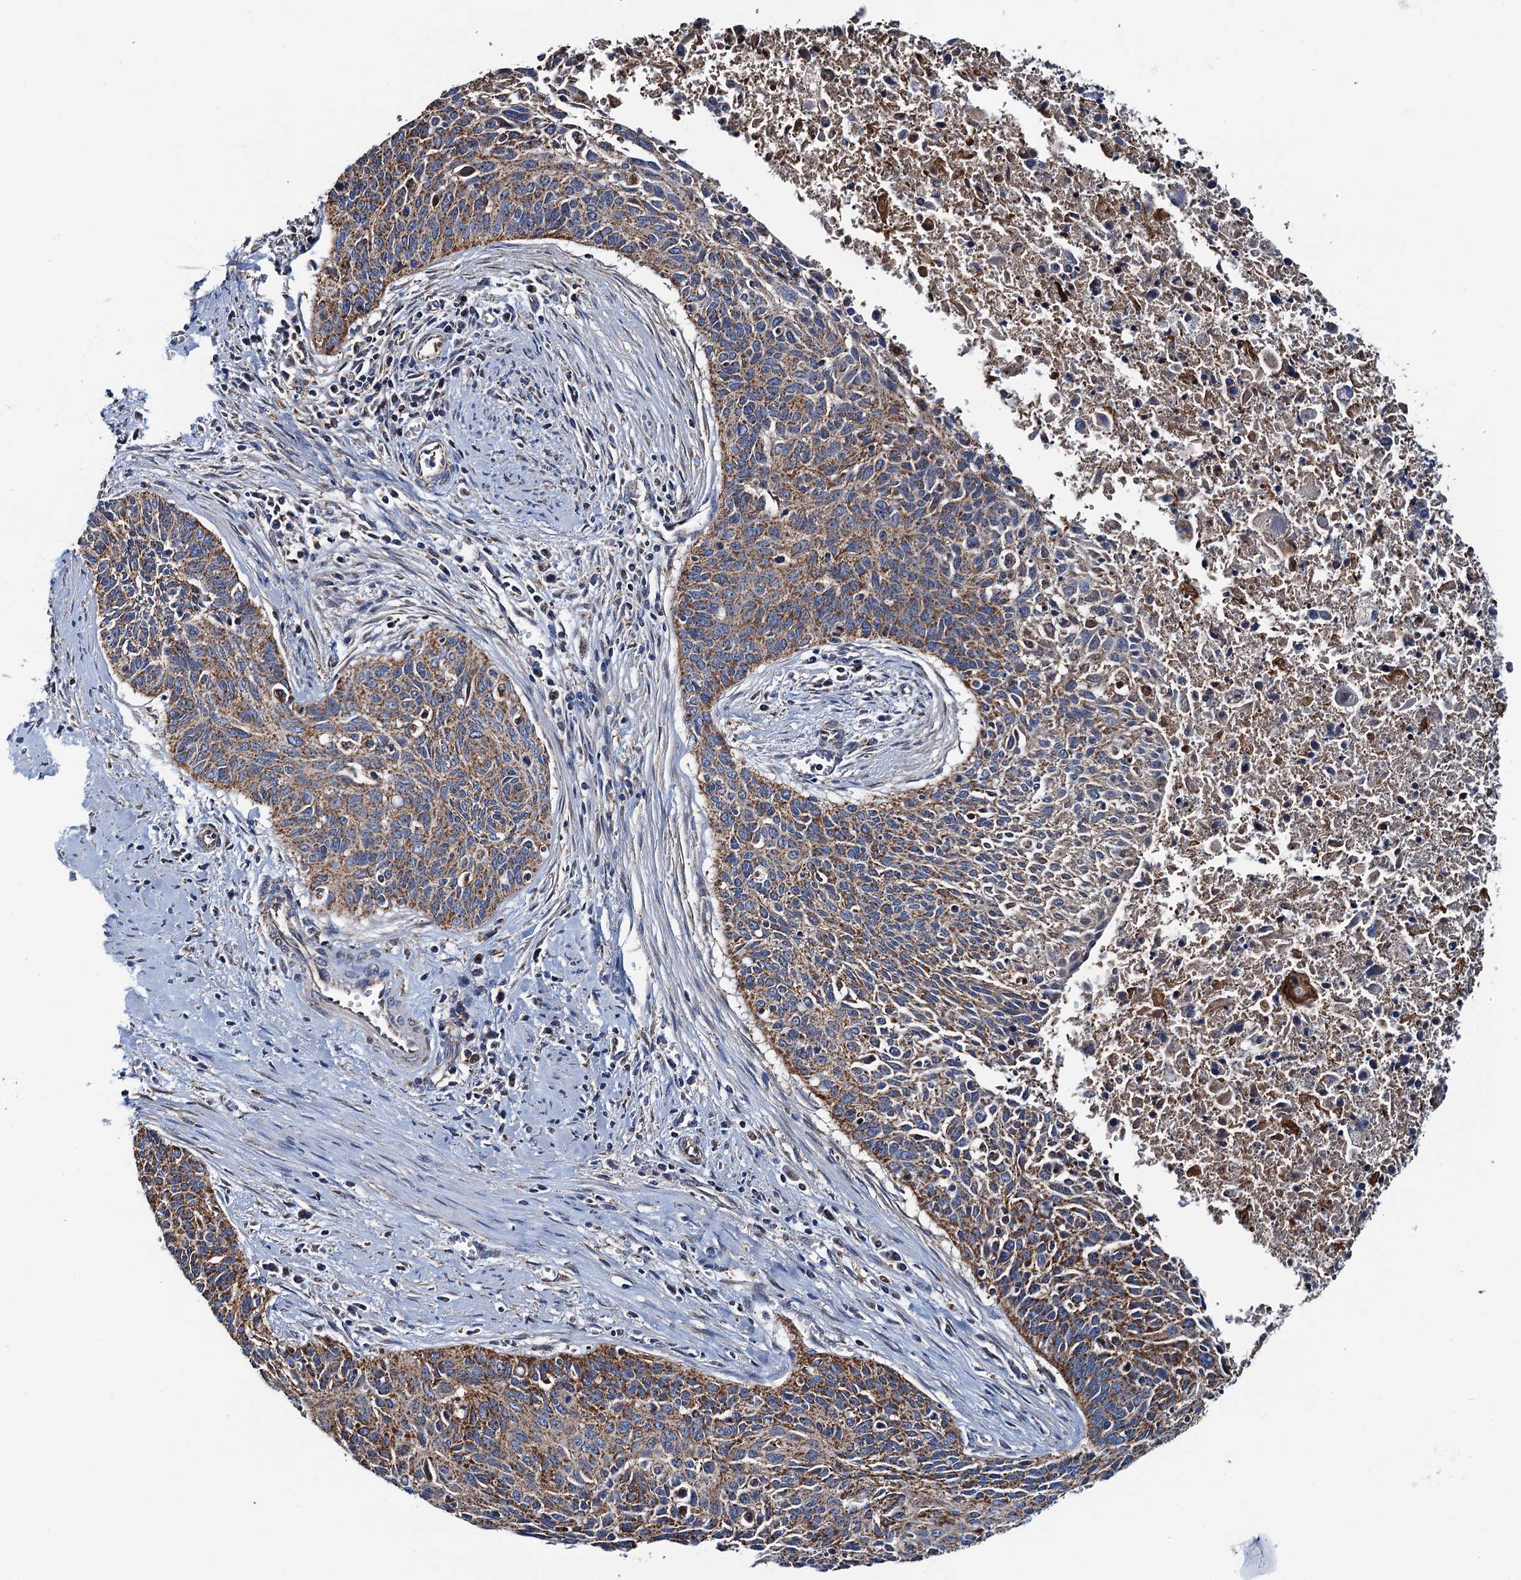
{"staining": {"intensity": "moderate", "quantity": ">75%", "location": "cytoplasmic/membranous"}, "tissue": "cervical cancer", "cell_type": "Tumor cells", "image_type": "cancer", "snomed": [{"axis": "morphology", "description": "Squamous cell carcinoma, NOS"}, {"axis": "topography", "description": "Cervix"}], "caption": "A high-resolution photomicrograph shows IHC staining of cervical cancer (squamous cell carcinoma), which demonstrates moderate cytoplasmic/membranous staining in about >75% of tumor cells.", "gene": "AAGAB", "patient": {"sex": "female", "age": 55}}